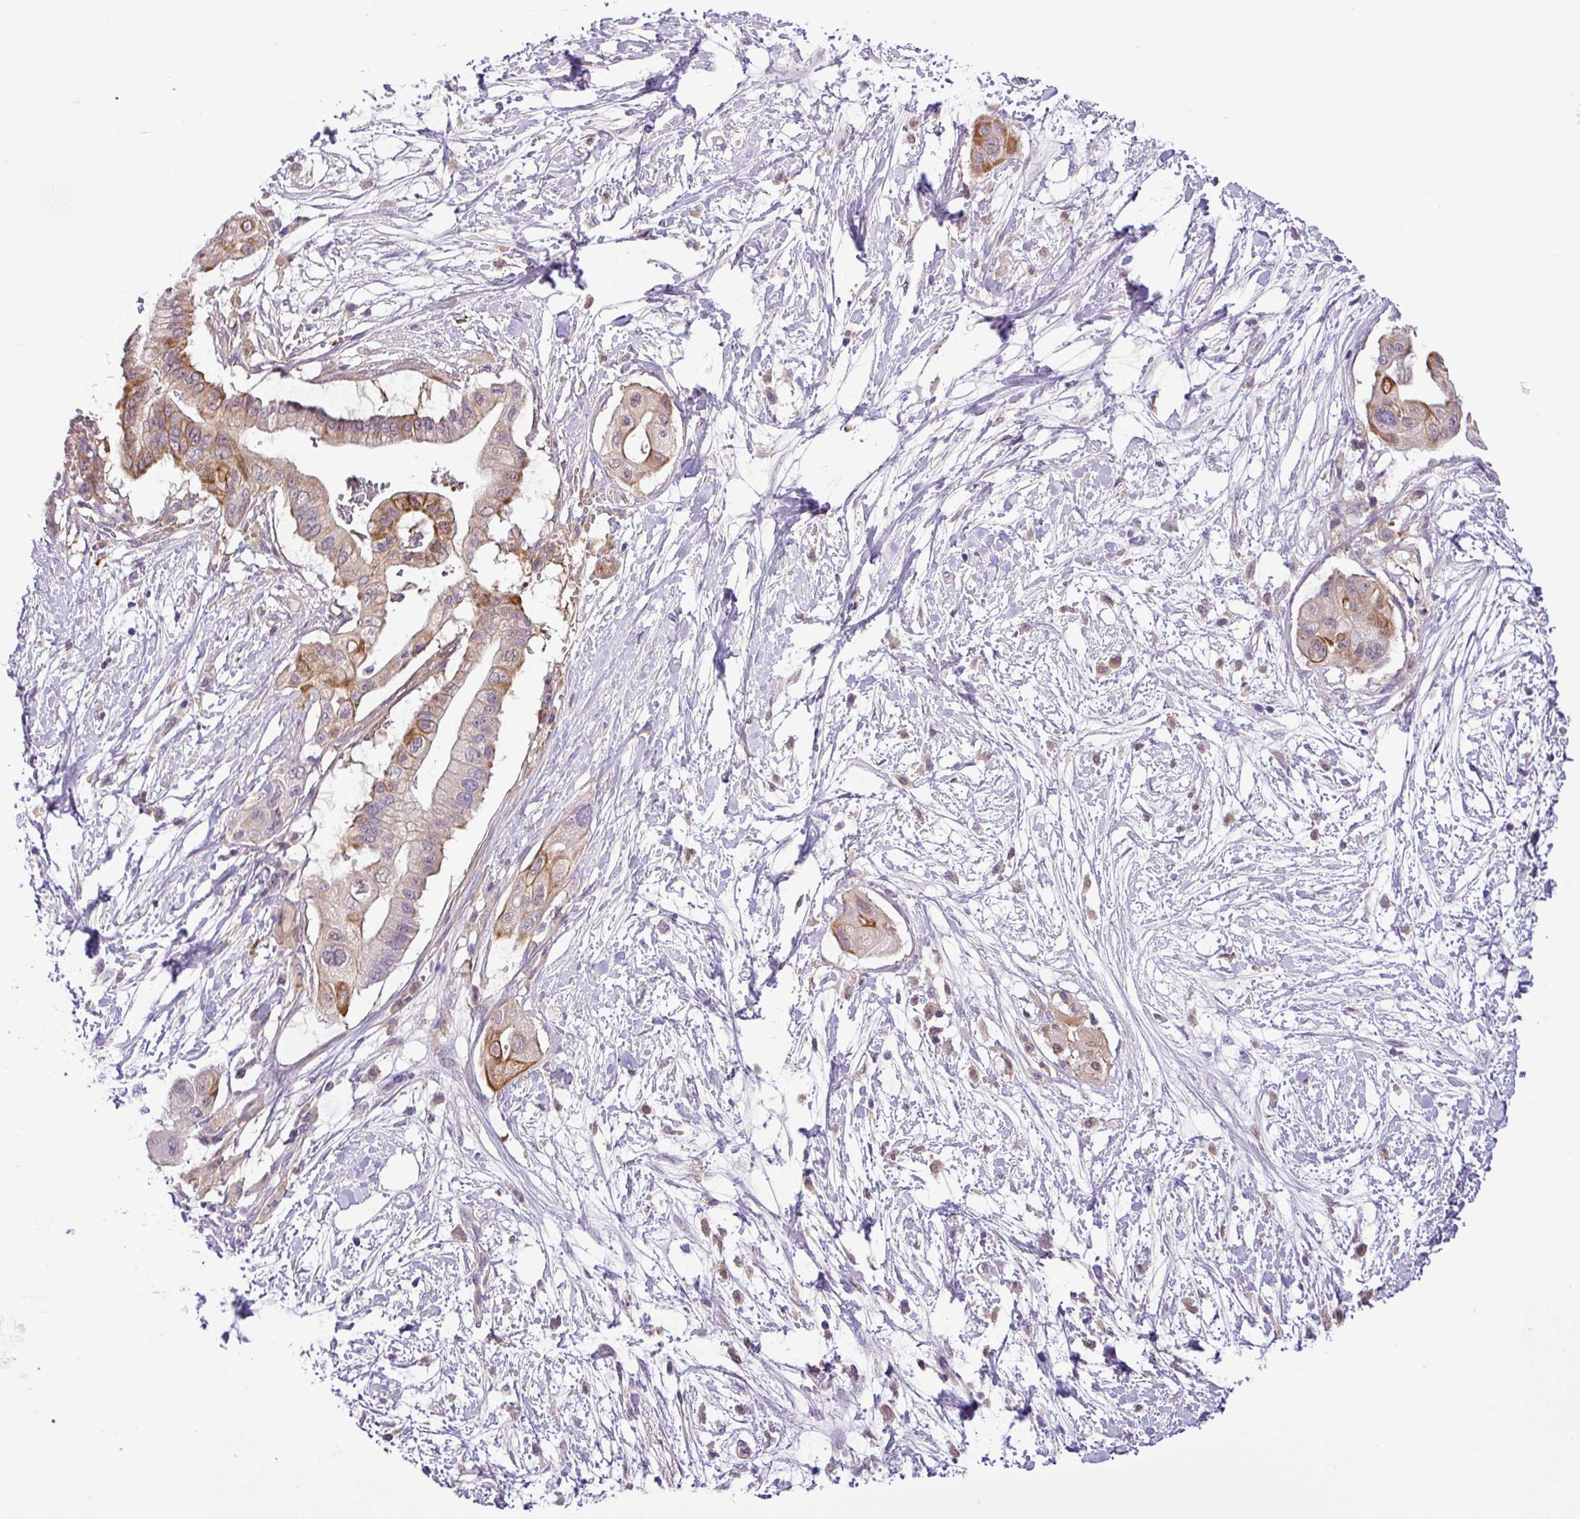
{"staining": {"intensity": "moderate", "quantity": "25%-75%", "location": "cytoplasmic/membranous"}, "tissue": "pancreatic cancer", "cell_type": "Tumor cells", "image_type": "cancer", "snomed": [{"axis": "morphology", "description": "Adenocarcinoma, NOS"}, {"axis": "topography", "description": "Pancreas"}], "caption": "IHC of adenocarcinoma (pancreatic) shows medium levels of moderate cytoplasmic/membranous expression in about 25%-75% of tumor cells.", "gene": "NBEAL2", "patient": {"sex": "male", "age": 68}}